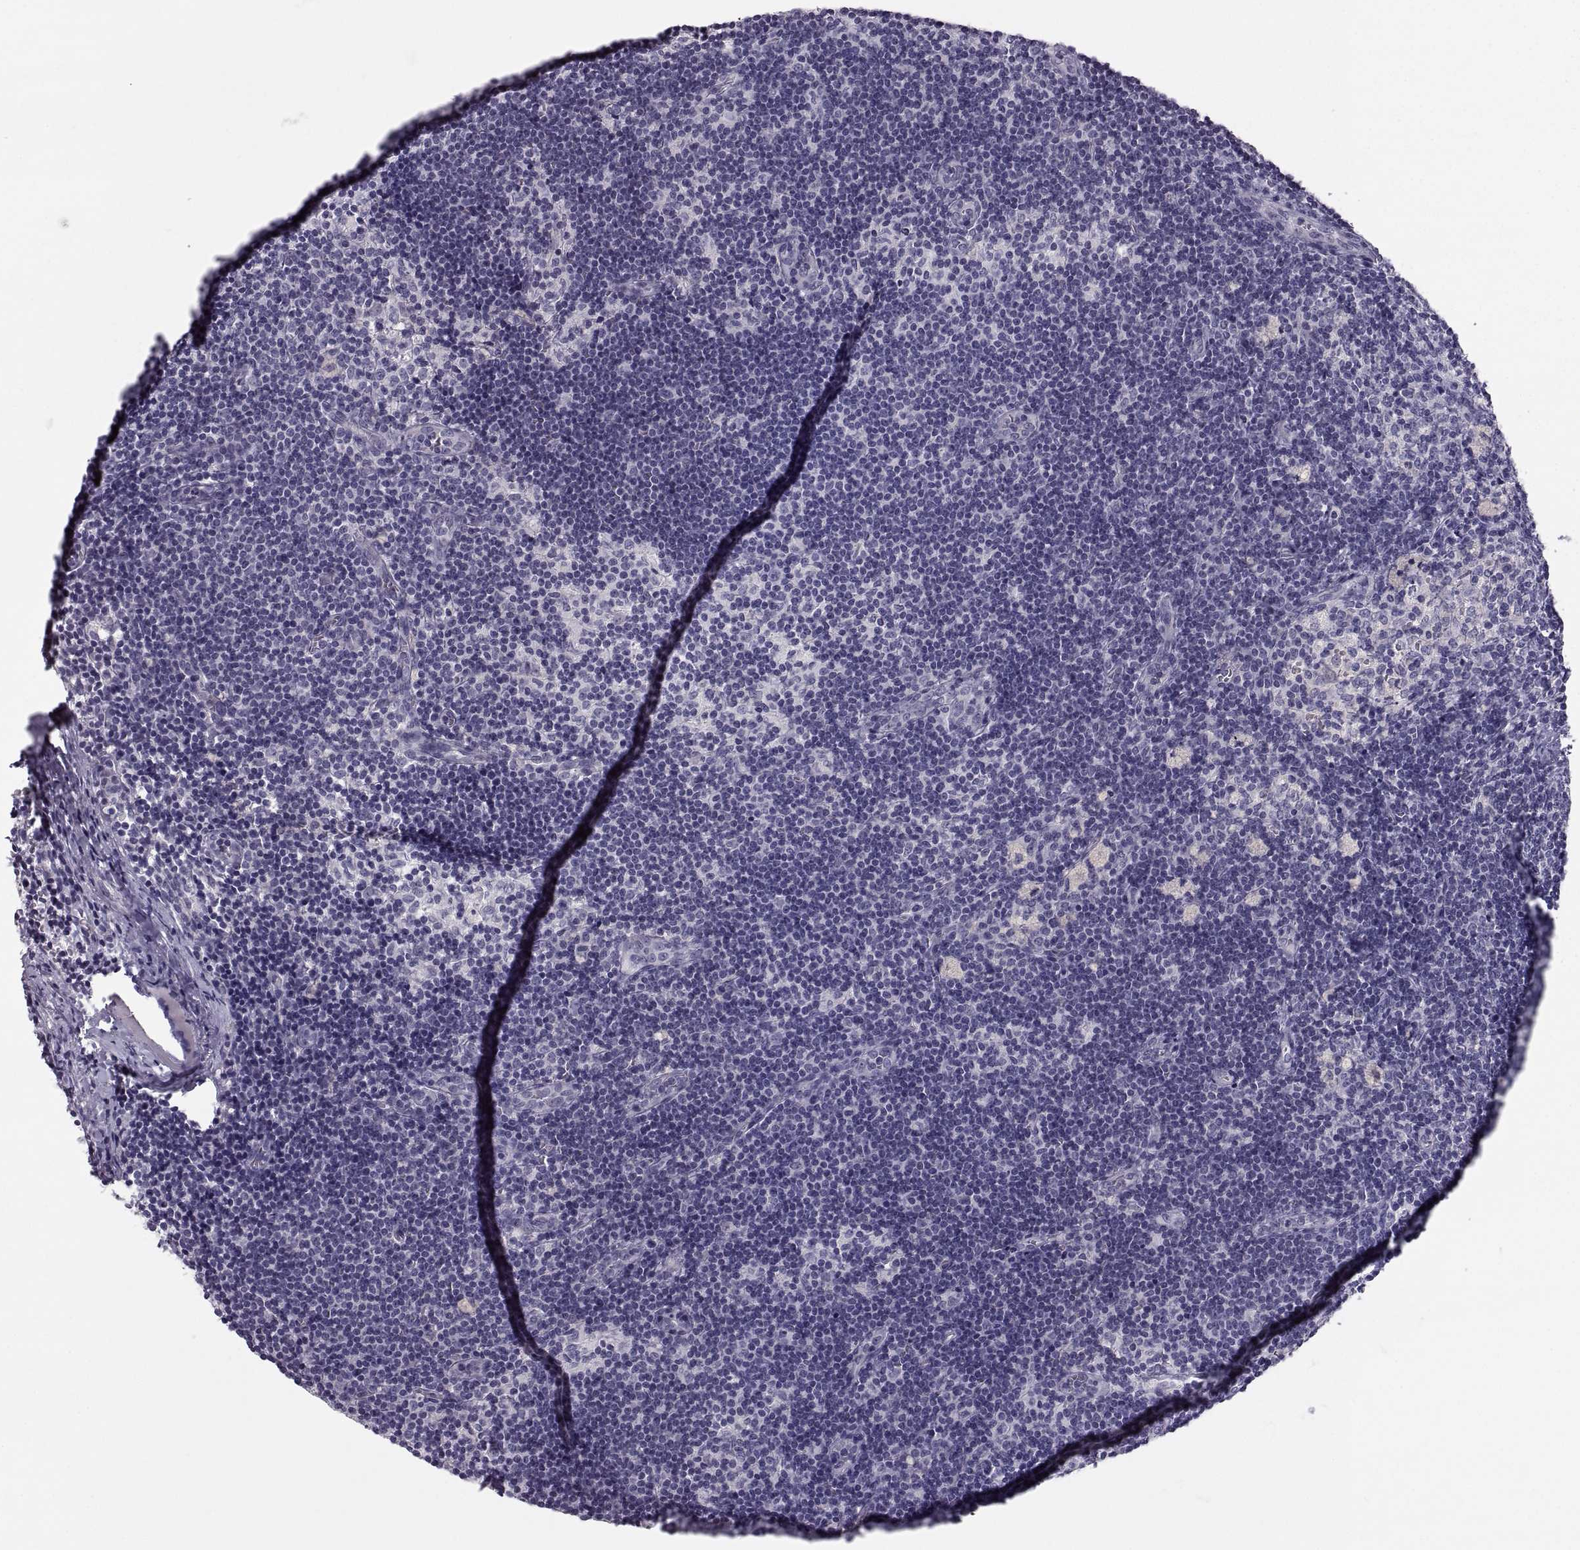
{"staining": {"intensity": "negative", "quantity": "none", "location": "none"}, "tissue": "lymph node", "cell_type": "Germinal center cells", "image_type": "normal", "snomed": [{"axis": "morphology", "description": "Normal tissue, NOS"}, {"axis": "topography", "description": "Lymph node"}], "caption": "Human lymph node stained for a protein using immunohistochemistry (IHC) shows no staining in germinal center cells.", "gene": "ZNF185", "patient": {"sex": "female", "age": 52}}